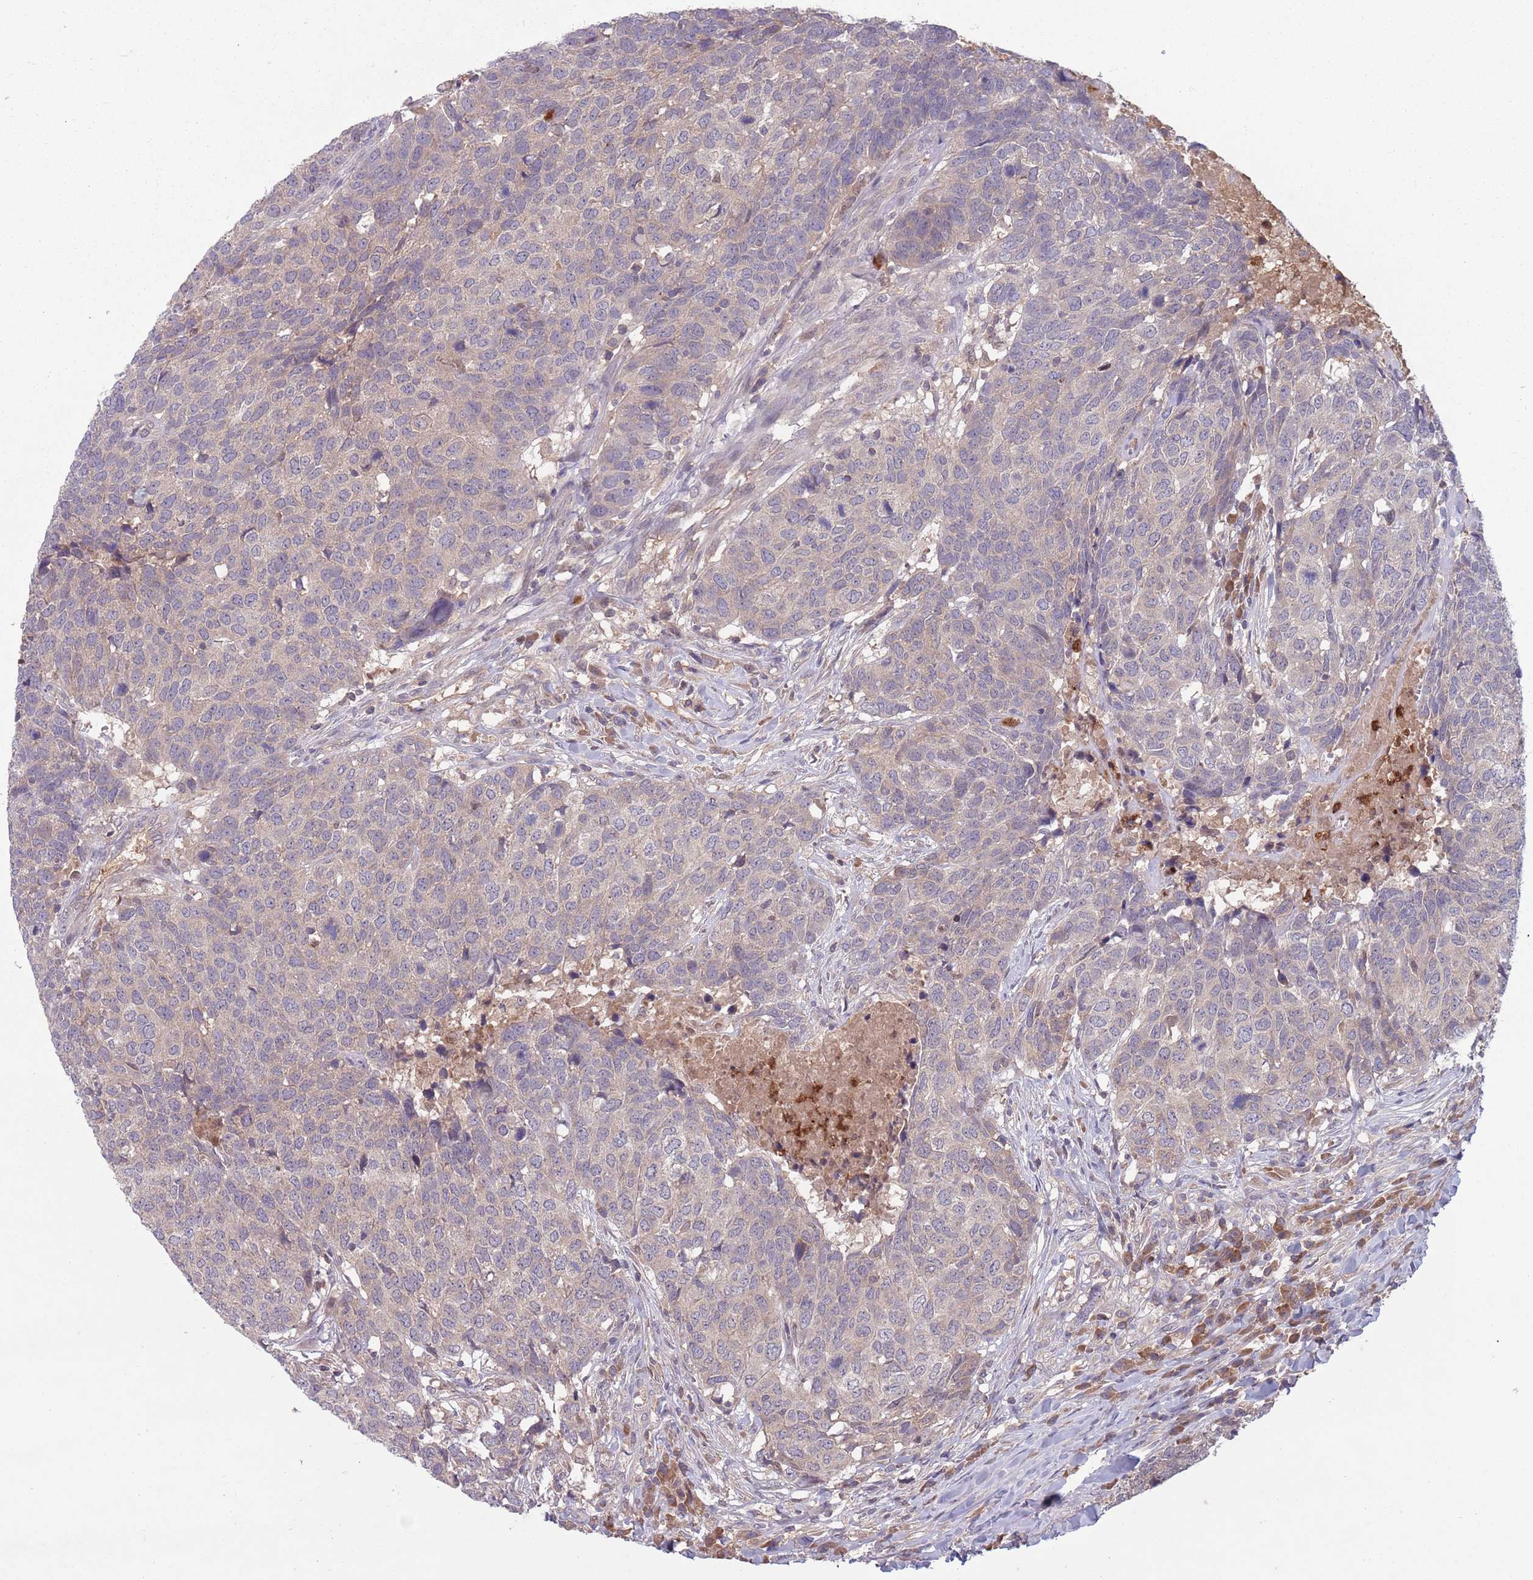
{"staining": {"intensity": "negative", "quantity": "none", "location": "none"}, "tissue": "head and neck cancer", "cell_type": "Tumor cells", "image_type": "cancer", "snomed": [{"axis": "morphology", "description": "Normal tissue, NOS"}, {"axis": "morphology", "description": "Squamous cell carcinoma, NOS"}, {"axis": "topography", "description": "Skeletal muscle"}, {"axis": "topography", "description": "Vascular tissue"}, {"axis": "topography", "description": "Peripheral nerve tissue"}, {"axis": "topography", "description": "Head-Neck"}], "caption": "Tumor cells are negative for protein expression in human head and neck squamous cell carcinoma.", "gene": "TYW1", "patient": {"sex": "male", "age": 66}}